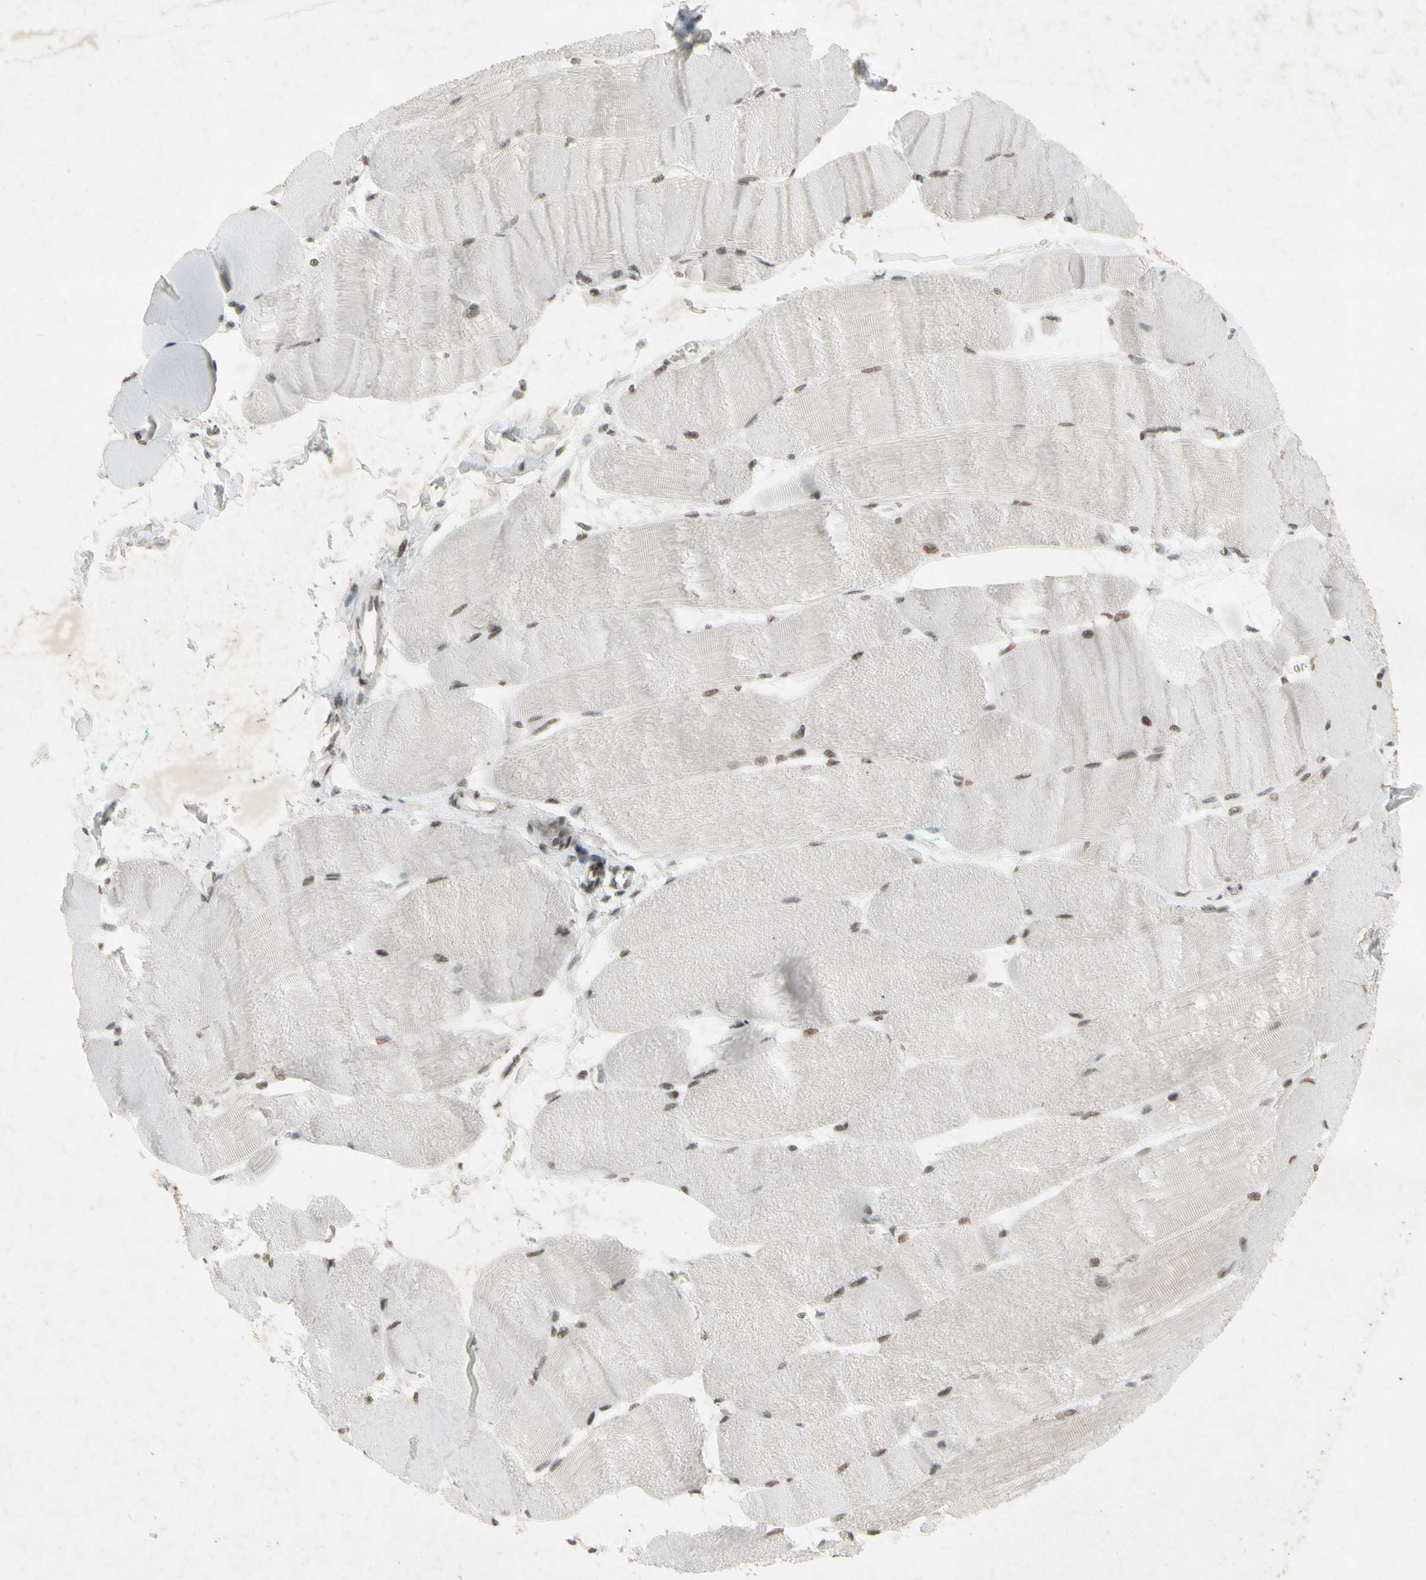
{"staining": {"intensity": "weak", "quantity": "<25%", "location": "nuclear"}, "tissue": "skeletal muscle", "cell_type": "Myocytes", "image_type": "normal", "snomed": [{"axis": "morphology", "description": "Normal tissue, NOS"}, {"axis": "morphology", "description": "Squamous cell carcinoma, NOS"}, {"axis": "topography", "description": "Skeletal muscle"}], "caption": "This is an immunohistochemistry micrograph of unremarkable skeletal muscle. There is no staining in myocytes.", "gene": "CENPB", "patient": {"sex": "male", "age": 51}}